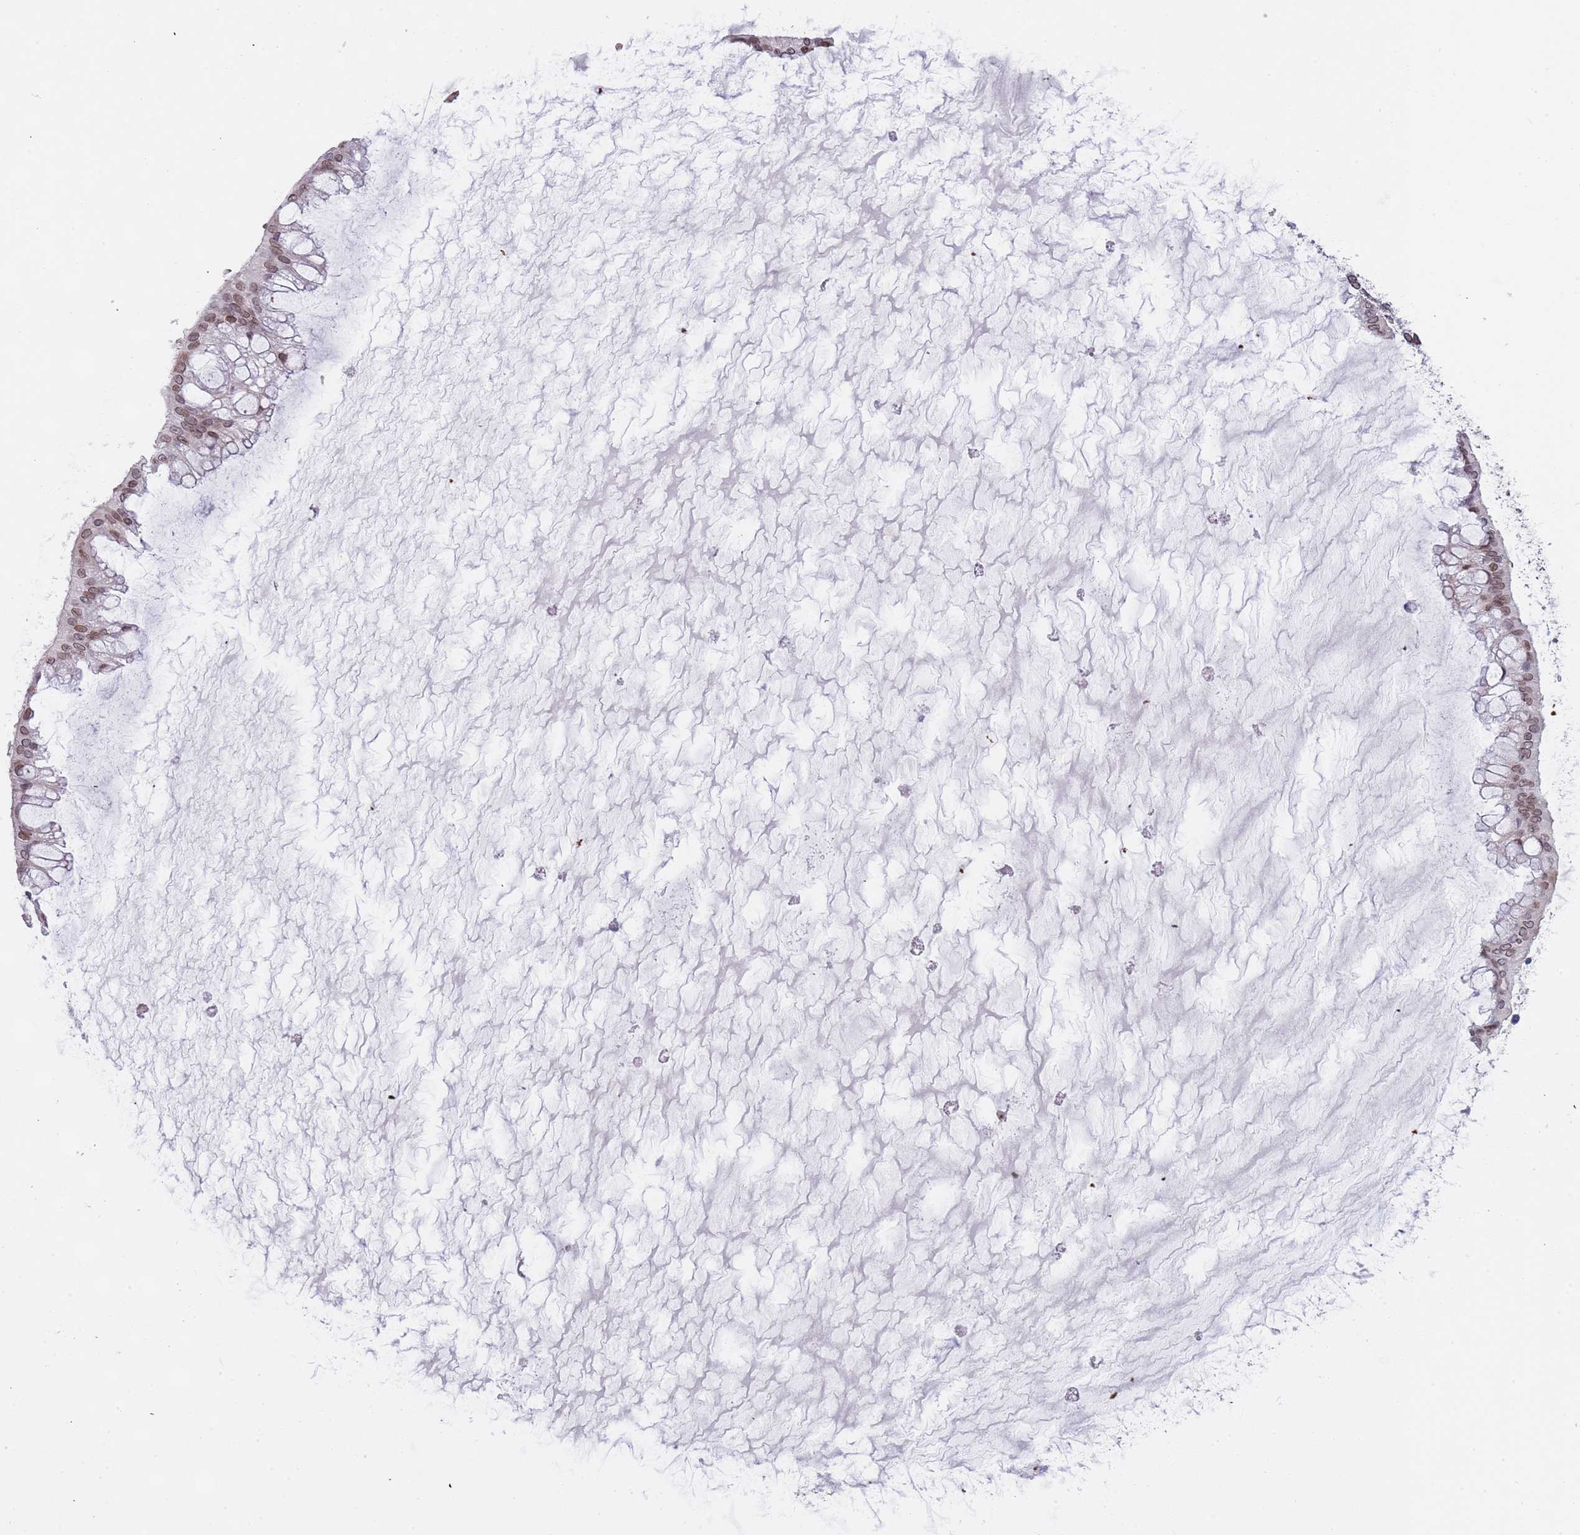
{"staining": {"intensity": "weak", "quantity": ">75%", "location": "cytoplasmic/membranous,nuclear"}, "tissue": "ovarian cancer", "cell_type": "Tumor cells", "image_type": "cancer", "snomed": [{"axis": "morphology", "description": "Cystadenocarcinoma, mucinous, NOS"}, {"axis": "topography", "description": "Ovary"}], "caption": "Ovarian cancer stained with DAB (3,3'-diaminobenzidine) immunohistochemistry (IHC) reveals low levels of weak cytoplasmic/membranous and nuclear expression in about >75% of tumor cells.", "gene": "KLHDC2", "patient": {"sex": "female", "age": 73}}